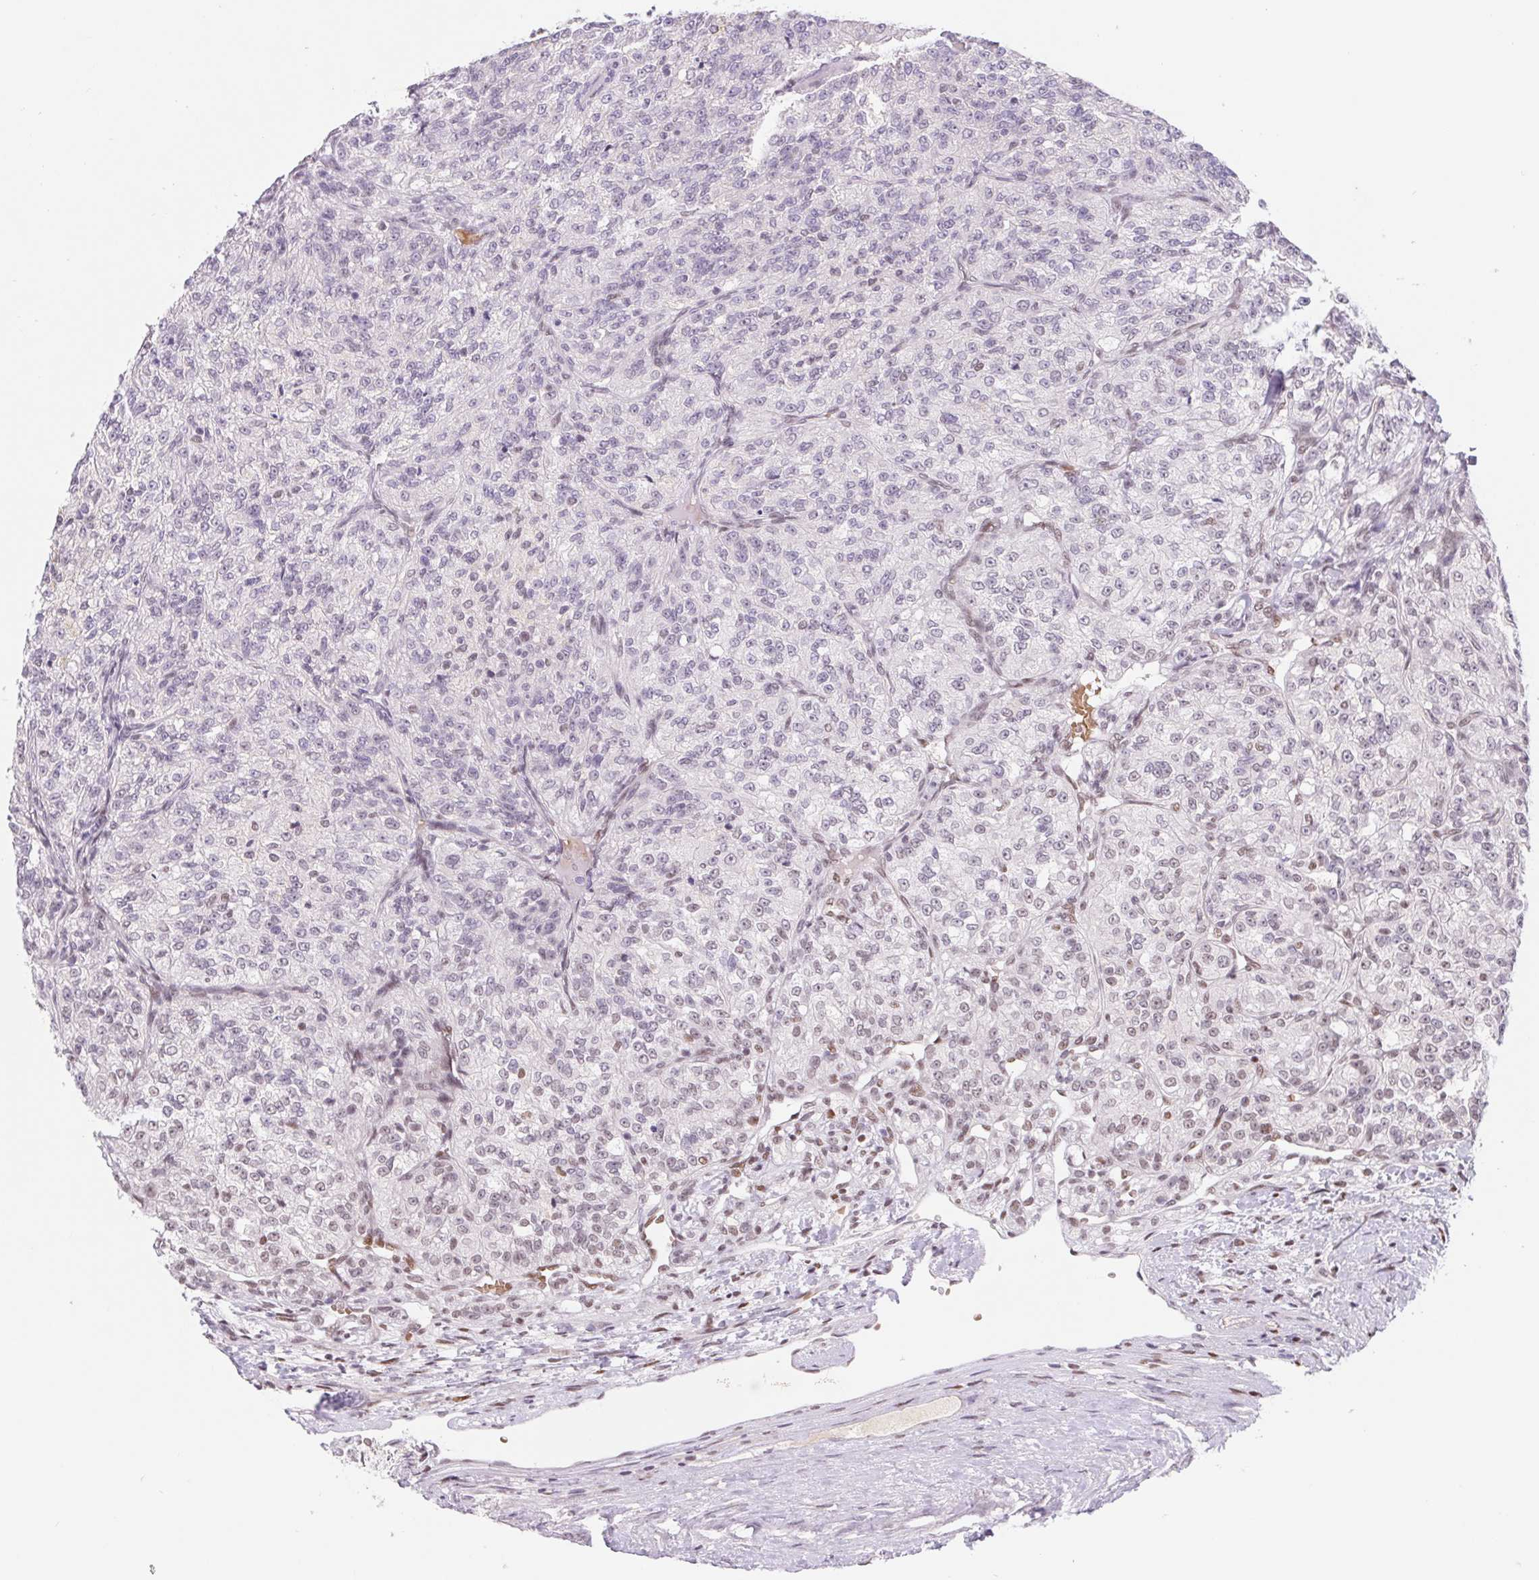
{"staining": {"intensity": "weak", "quantity": "<25%", "location": "nuclear"}, "tissue": "renal cancer", "cell_type": "Tumor cells", "image_type": "cancer", "snomed": [{"axis": "morphology", "description": "Adenocarcinoma, NOS"}, {"axis": "topography", "description": "Kidney"}], "caption": "Renal cancer was stained to show a protein in brown. There is no significant expression in tumor cells.", "gene": "TRERF1", "patient": {"sex": "female", "age": 63}}